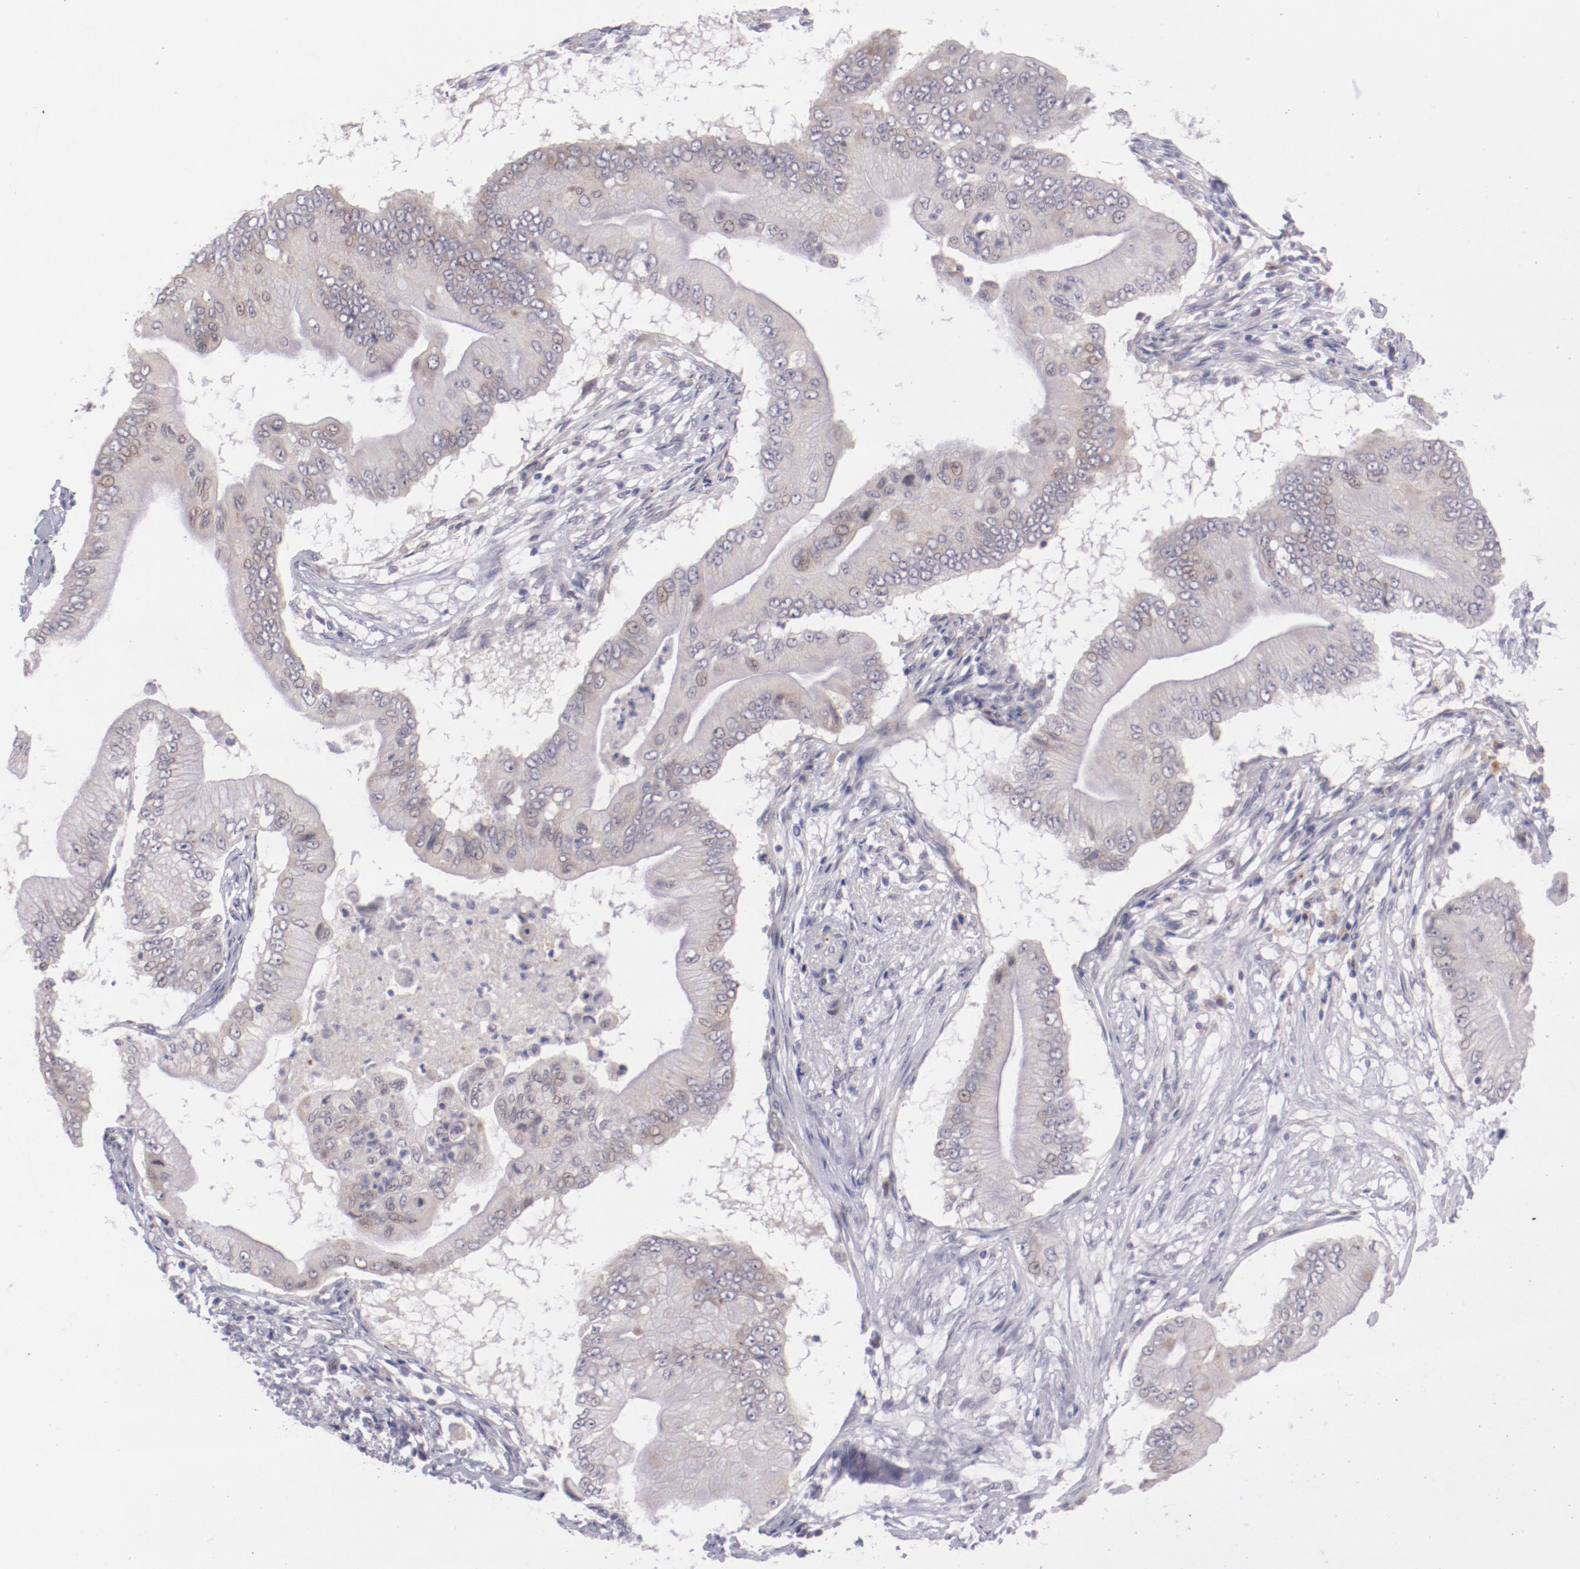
{"staining": {"intensity": "weak", "quantity": ">75%", "location": "cytoplasmic/membranous"}, "tissue": "pancreatic cancer", "cell_type": "Tumor cells", "image_type": "cancer", "snomed": [{"axis": "morphology", "description": "Adenocarcinoma, NOS"}, {"axis": "topography", "description": "Pancreas"}], "caption": "This micrograph shows pancreatic cancer stained with immunohistochemistry to label a protein in brown. The cytoplasmic/membranous of tumor cells show weak positivity for the protein. Nuclei are counter-stained blue.", "gene": "TRAF3", "patient": {"sex": "male", "age": 62}}